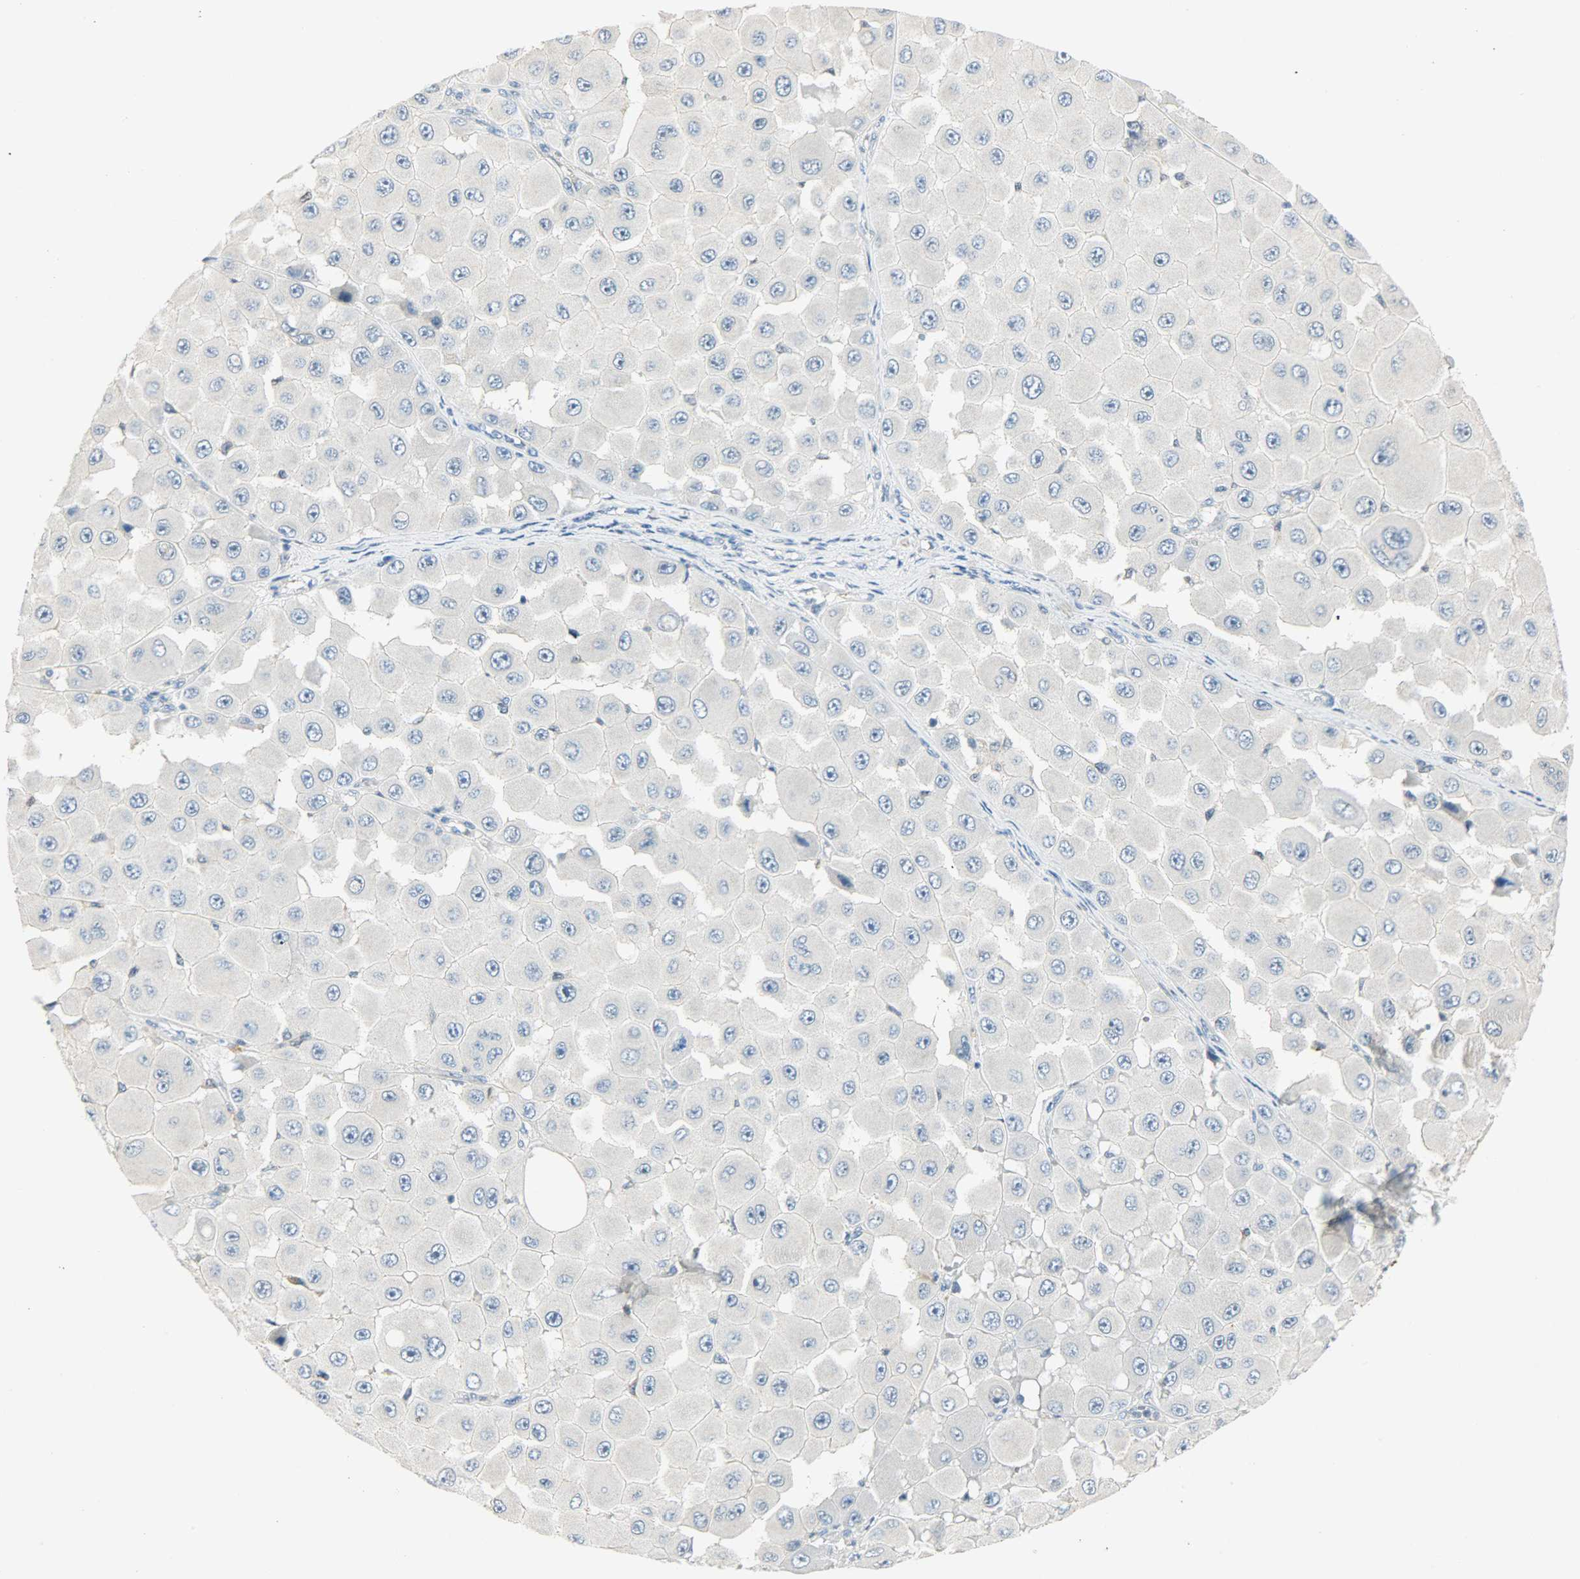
{"staining": {"intensity": "negative", "quantity": "none", "location": "none"}, "tissue": "melanoma", "cell_type": "Tumor cells", "image_type": "cancer", "snomed": [{"axis": "morphology", "description": "Malignant melanoma, NOS"}, {"axis": "topography", "description": "Skin"}], "caption": "The histopathology image shows no staining of tumor cells in malignant melanoma. The staining is performed using DAB (3,3'-diaminobenzidine) brown chromogen with nuclei counter-stained in using hematoxylin.", "gene": "PPARG", "patient": {"sex": "female", "age": 81}}